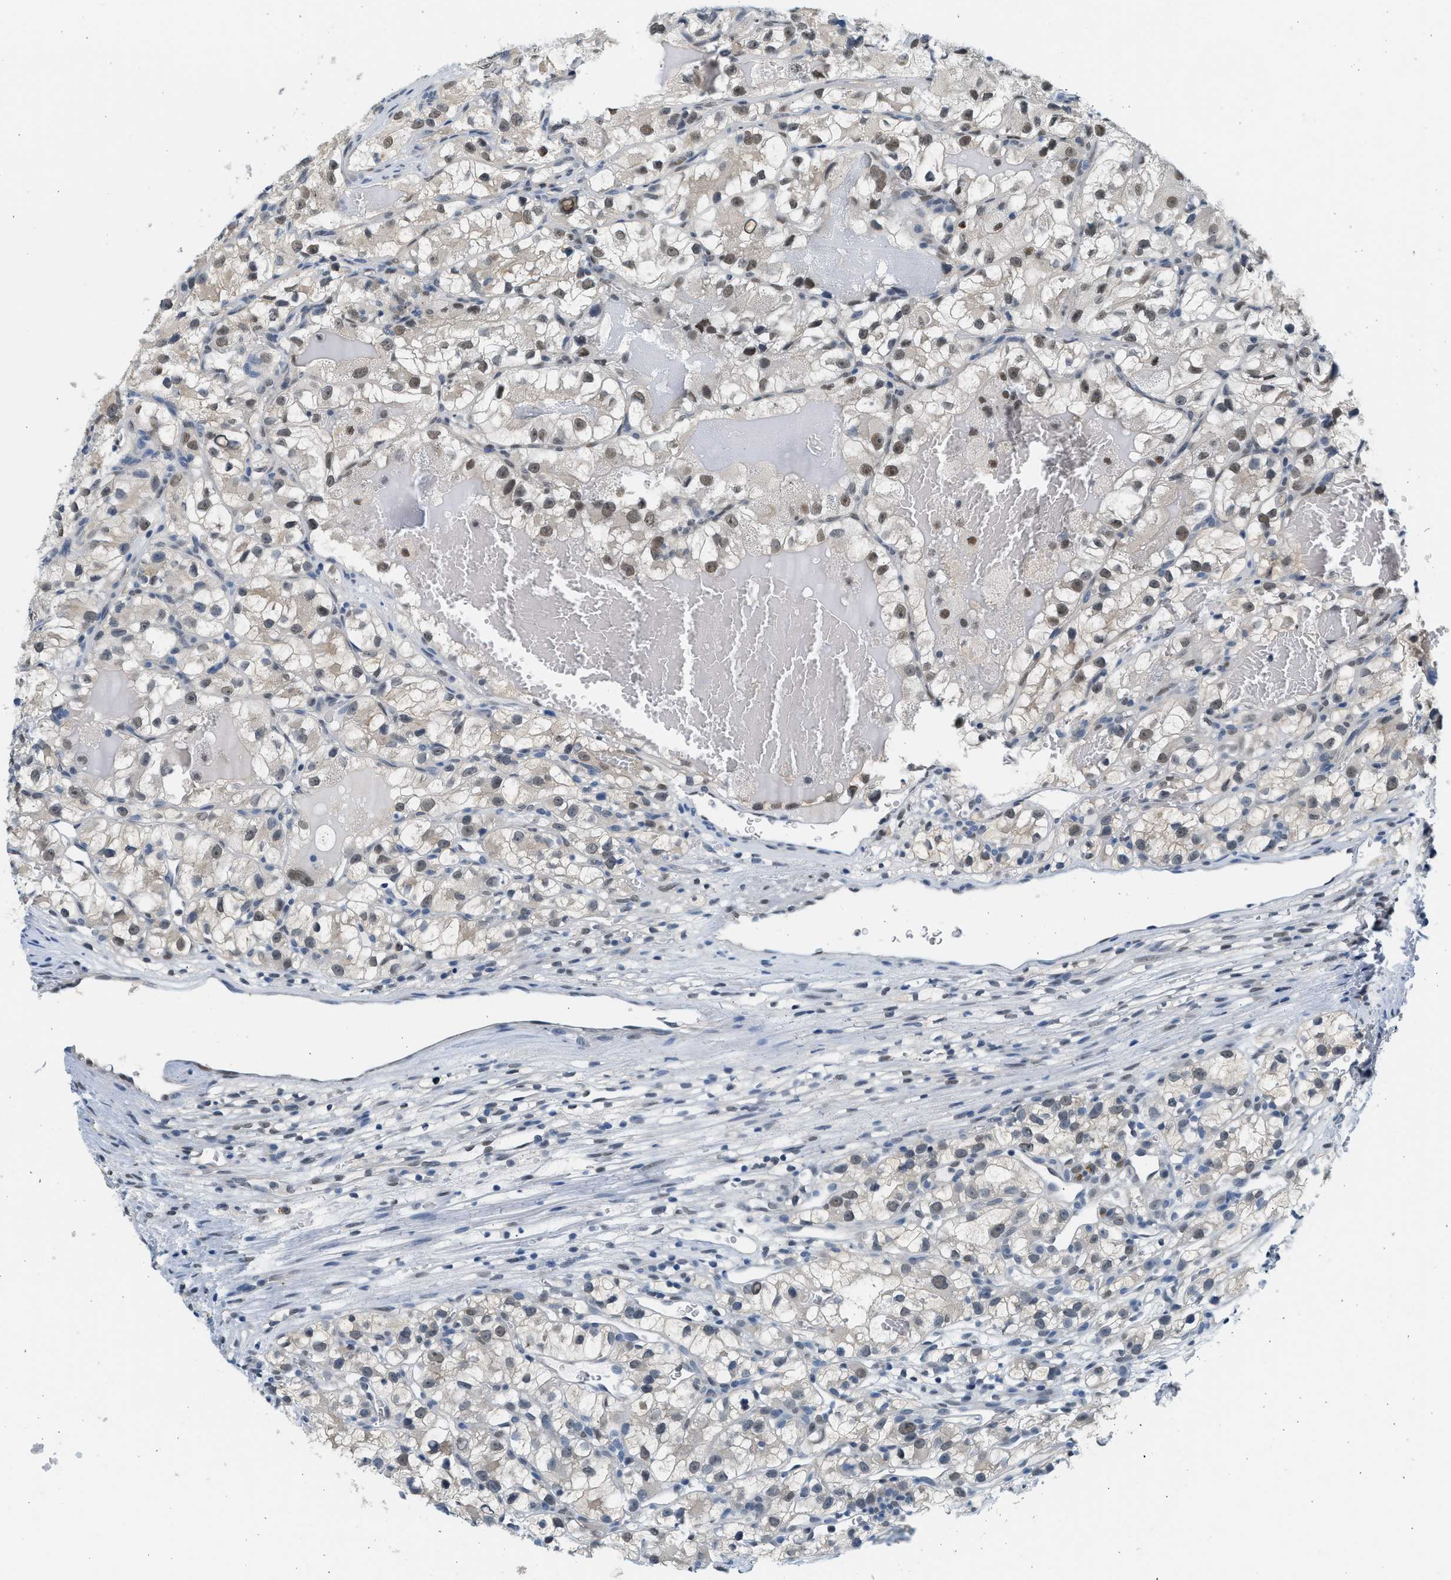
{"staining": {"intensity": "weak", "quantity": ">75%", "location": "nuclear"}, "tissue": "renal cancer", "cell_type": "Tumor cells", "image_type": "cancer", "snomed": [{"axis": "morphology", "description": "Adenocarcinoma, NOS"}, {"axis": "topography", "description": "Kidney"}], "caption": "The photomicrograph exhibits staining of renal cancer, revealing weak nuclear protein staining (brown color) within tumor cells. The staining was performed using DAB (3,3'-diaminobenzidine) to visualize the protein expression in brown, while the nuclei were stained in blue with hematoxylin (Magnification: 20x).", "gene": "HIPK1", "patient": {"sex": "female", "age": 57}}